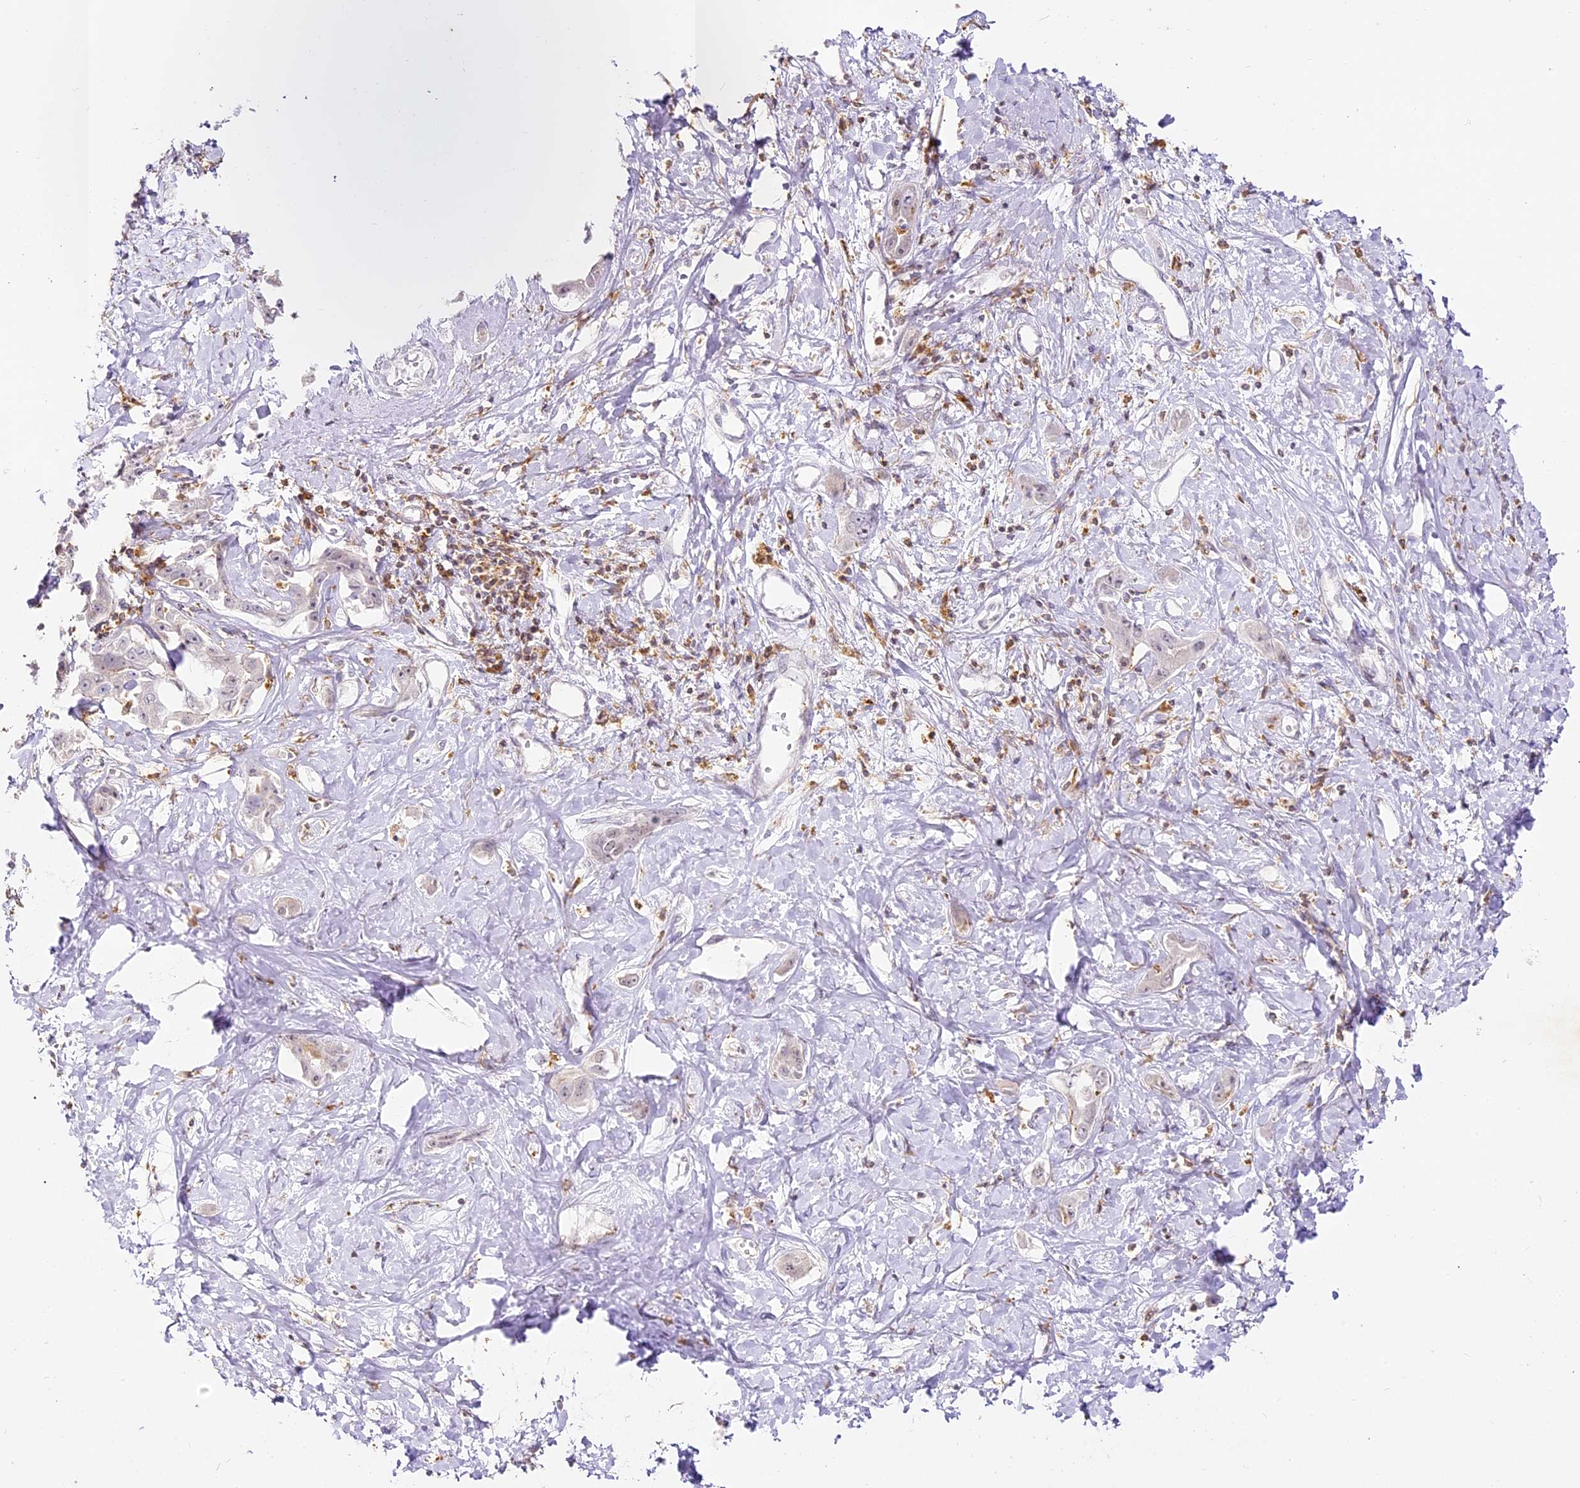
{"staining": {"intensity": "negative", "quantity": "none", "location": "none"}, "tissue": "liver cancer", "cell_type": "Tumor cells", "image_type": "cancer", "snomed": [{"axis": "morphology", "description": "Cholangiocarcinoma"}, {"axis": "topography", "description": "Liver"}], "caption": "Tumor cells are negative for protein expression in human cholangiocarcinoma (liver).", "gene": "DOCK2", "patient": {"sex": "male", "age": 59}}